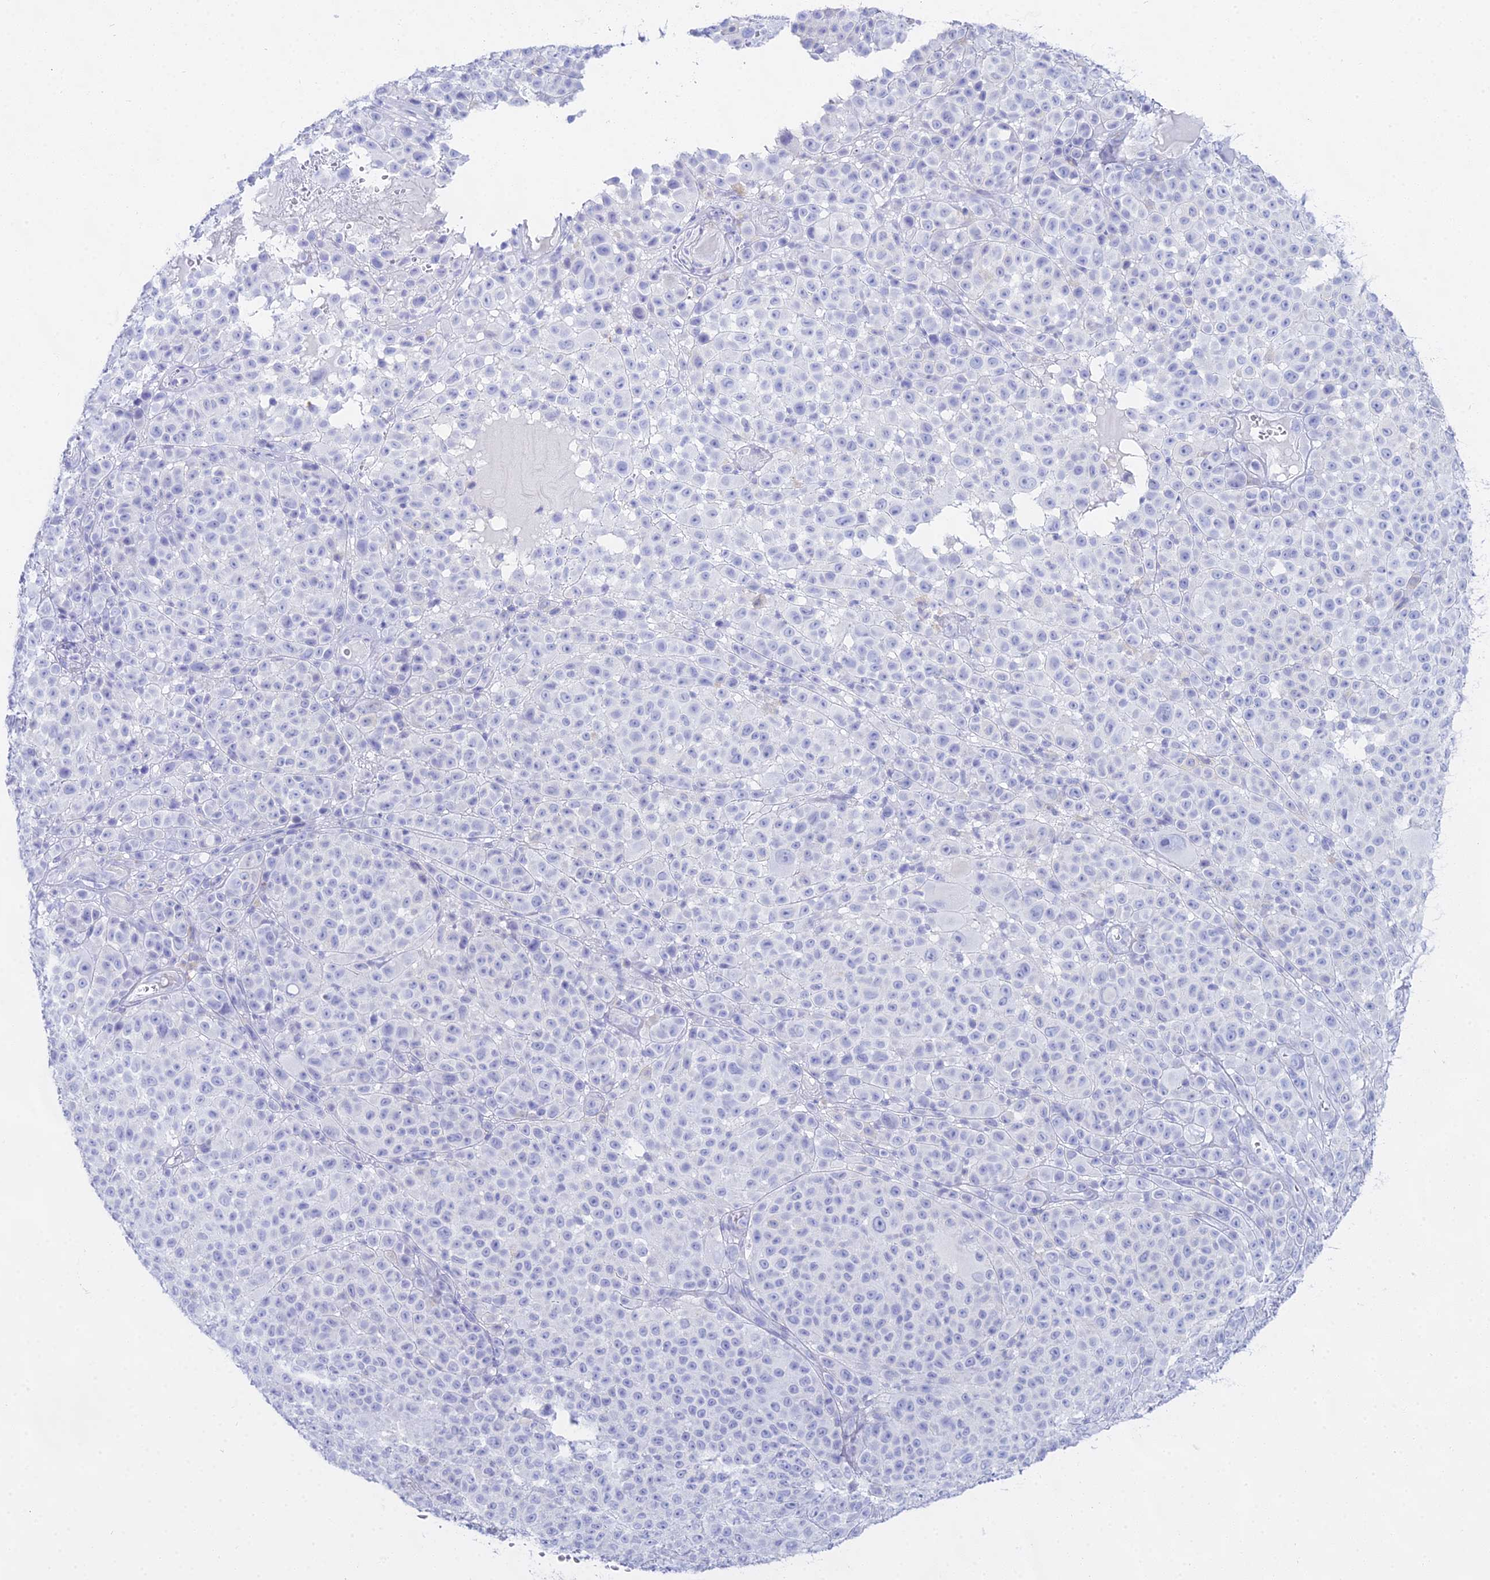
{"staining": {"intensity": "negative", "quantity": "none", "location": "none"}, "tissue": "melanoma", "cell_type": "Tumor cells", "image_type": "cancer", "snomed": [{"axis": "morphology", "description": "Malignant melanoma, NOS"}, {"axis": "topography", "description": "Skin"}], "caption": "High magnification brightfield microscopy of melanoma stained with DAB (3,3'-diaminobenzidine) (brown) and counterstained with hematoxylin (blue): tumor cells show no significant positivity. Nuclei are stained in blue.", "gene": "CGB2", "patient": {"sex": "female", "age": 94}}